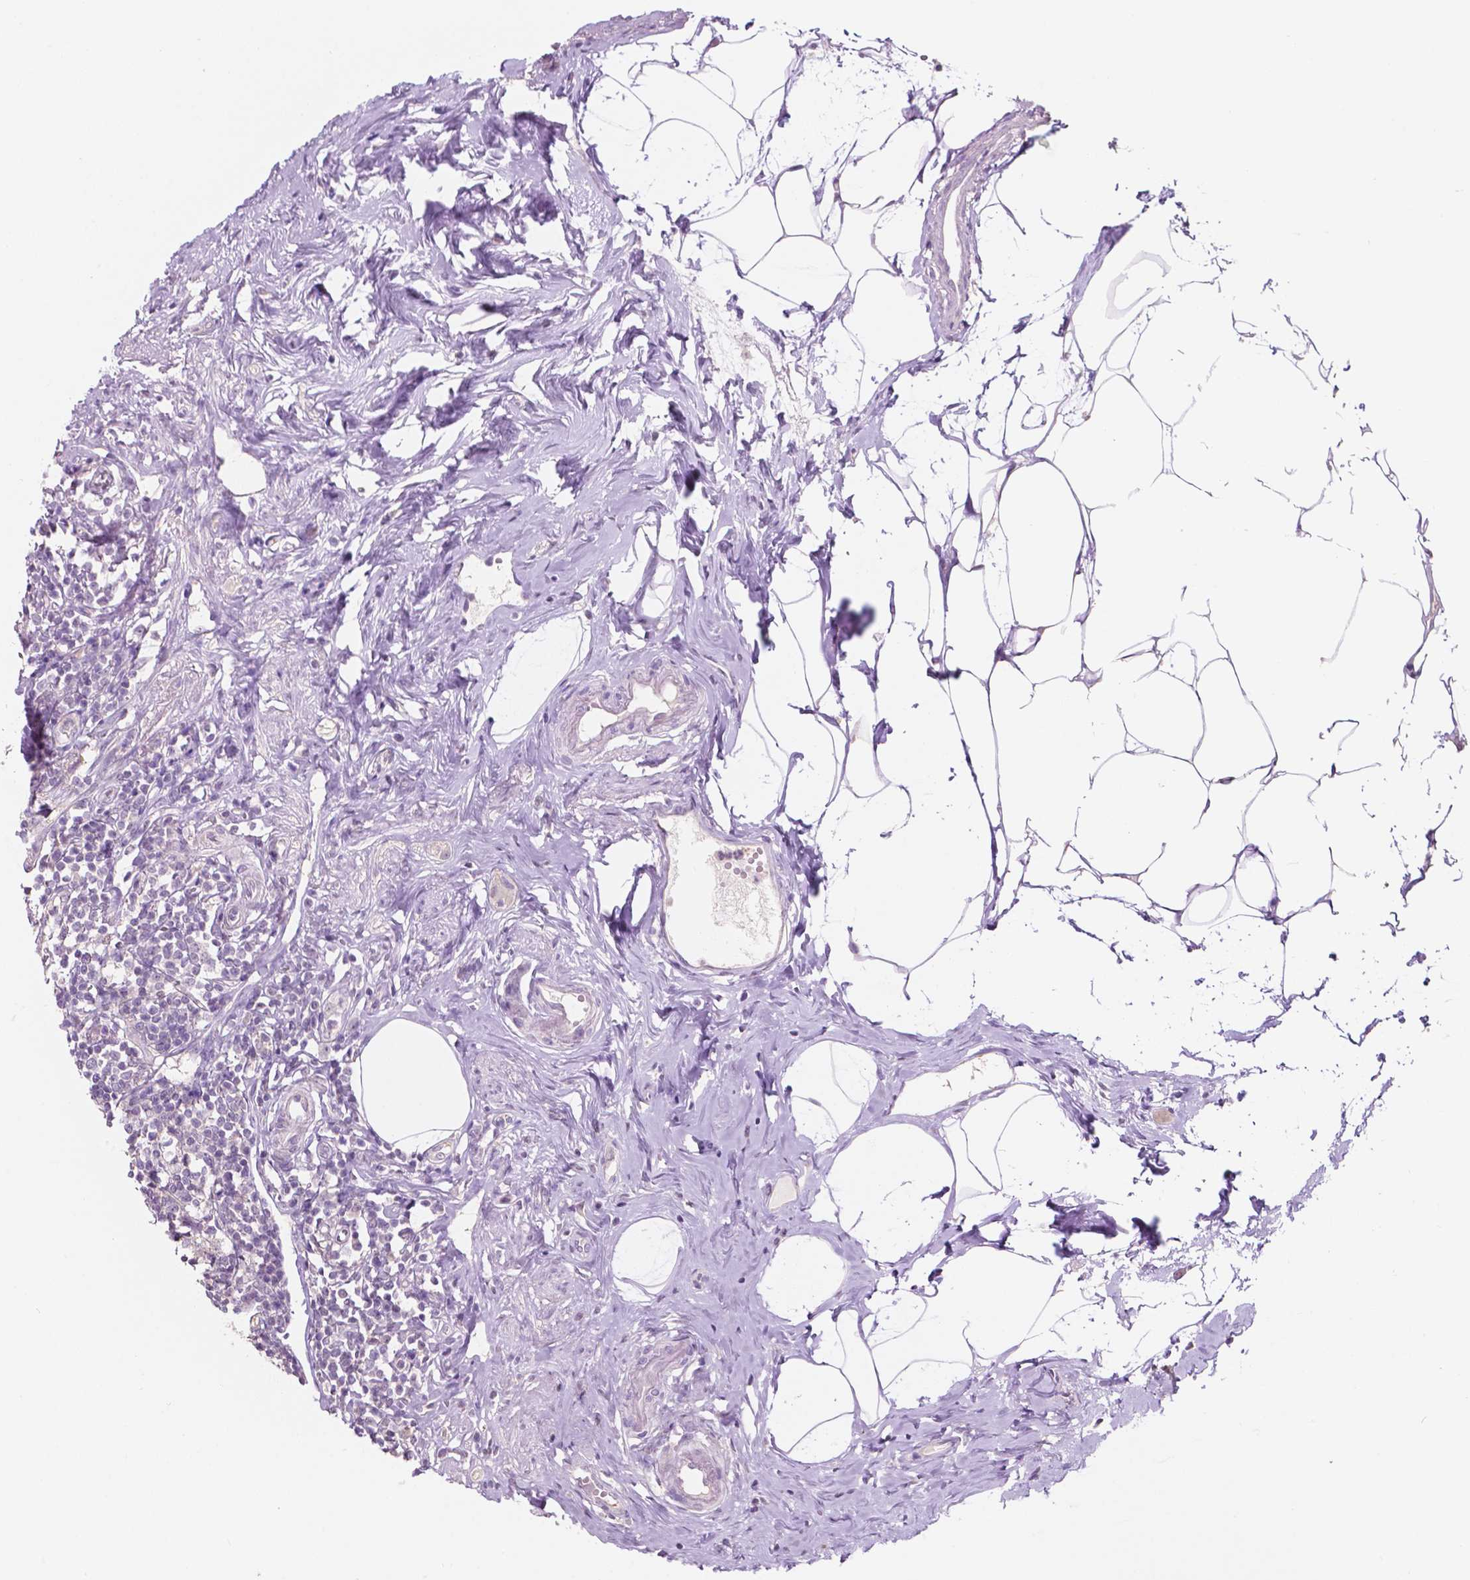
{"staining": {"intensity": "weak", "quantity": "<25%", "location": "cytoplasmic/membranous"}, "tissue": "appendix", "cell_type": "Glandular cells", "image_type": "normal", "snomed": [{"axis": "morphology", "description": "Normal tissue, NOS"}, {"axis": "morphology", "description": "Carcinoma, endometroid"}, {"axis": "topography", "description": "Appendix"}, {"axis": "topography", "description": "Colon"}], "caption": "Immunohistochemical staining of normal human appendix displays no significant positivity in glandular cells. Brightfield microscopy of immunohistochemistry (IHC) stained with DAB (3,3'-diaminobenzidine) (brown) and hematoxylin (blue), captured at high magnification.", "gene": "TM6SF2", "patient": {"sex": "female", "age": 60}}